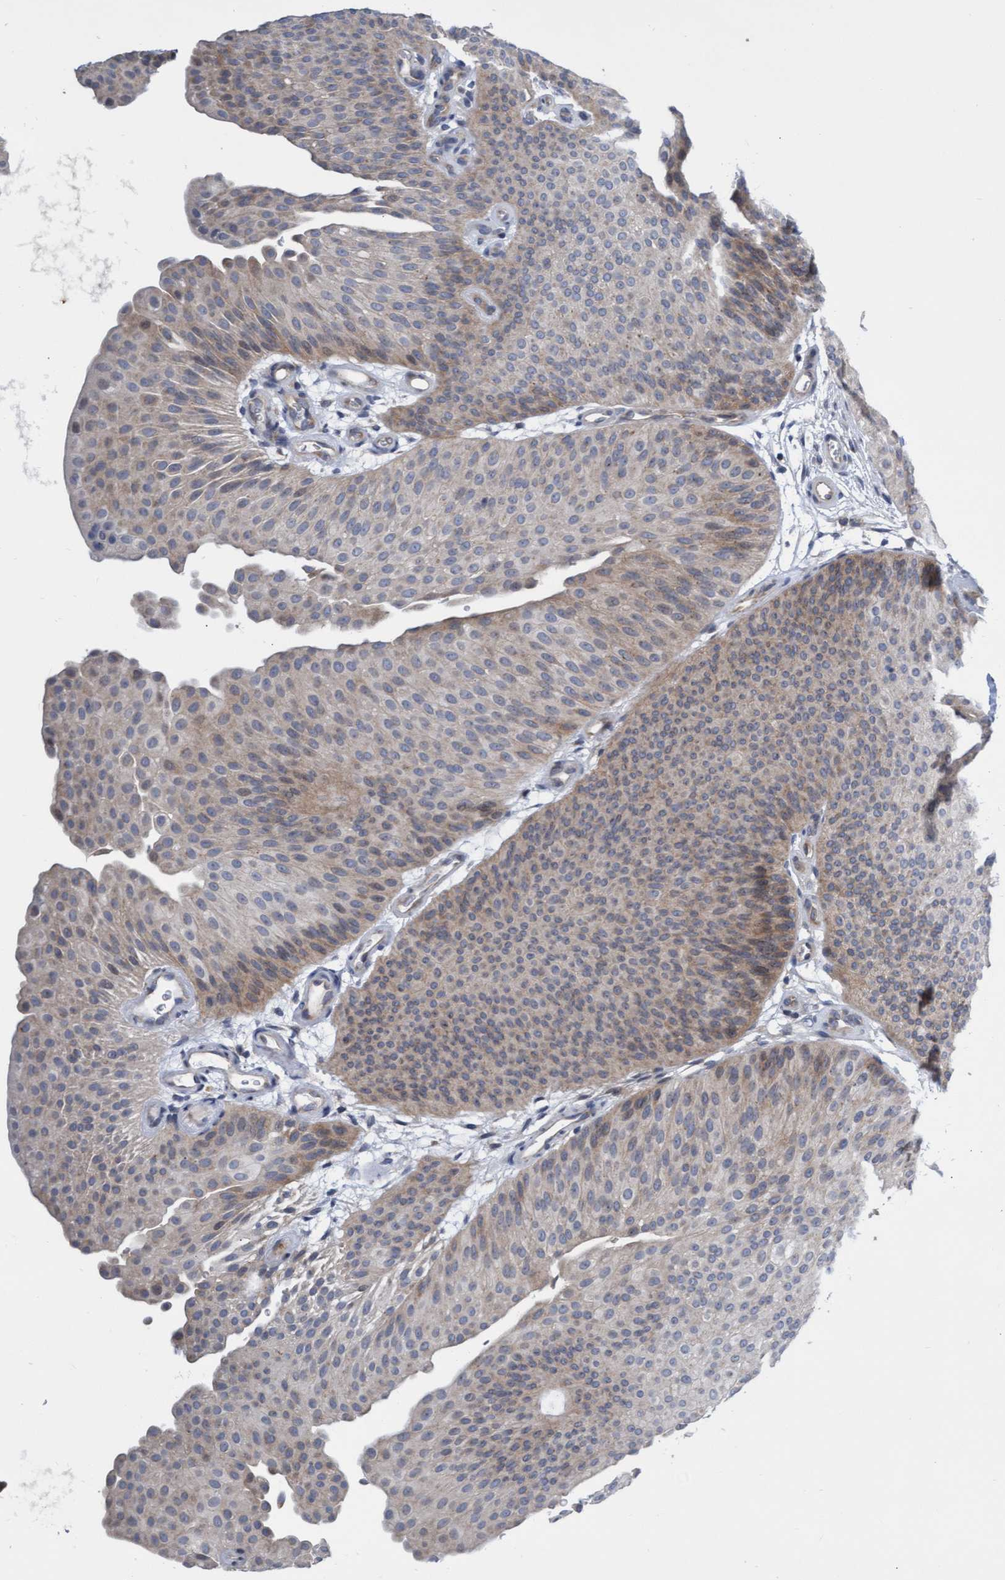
{"staining": {"intensity": "moderate", "quantity": ">75%", "location": "cytoplasmic/membranous"}, "tissue": "urothelial cancer", "cell_type": "Tumor cells", "image_type": "cancer", "snomed": [{"axis": "morphology", "description": "Urothelial carcinoma, Low grade"}, {"axis": "topography", "description": "Urinary bladder"}], "caption": "Immunohistochemical staining of urothelial cancer reveals moderate cytoplasmic/membranous protein positivity in about >75% of tumor cells. (DAB (3,3'-diaminobenzidine) IHC, brown staining for protein, blue staining for nuclei).", "gene": "ABCF2", "patient": {"sex": "female", "age": 60}}